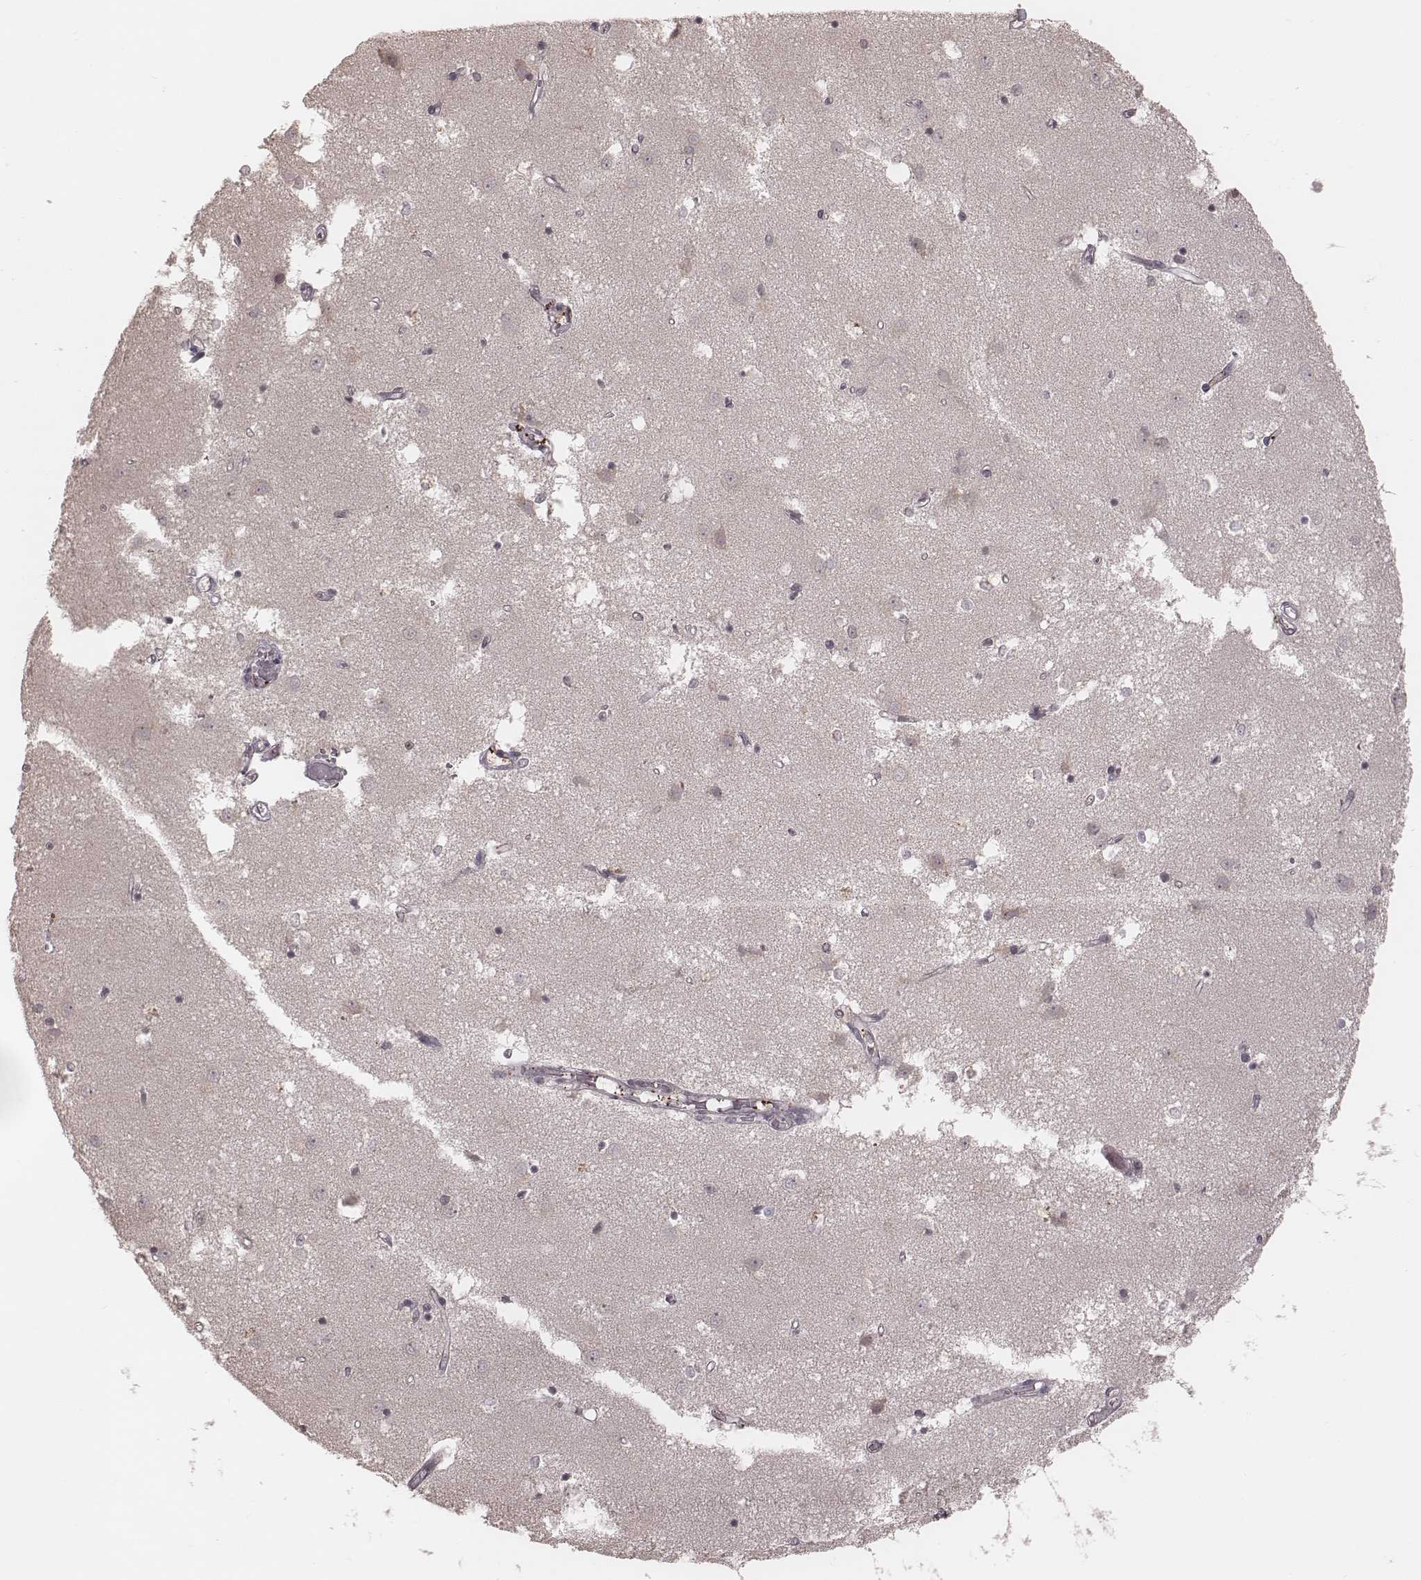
{"staining": {"intensity": "negative", "quantity": "none", "location": "none"}, "tissue": "caudate", "cell_type": "Glial cells", "image_type": "normal", "snomed": [{"axis": "morphology", "description": "Normal tissue, NOS"}, {"axis": "topography", "description": "Lateral ventricle wall"}], "caption": "Glial cells show no significant protein positivity in benign caudate.", "gene": "IL5", "patient": {"sex": "male", "age": 54}}